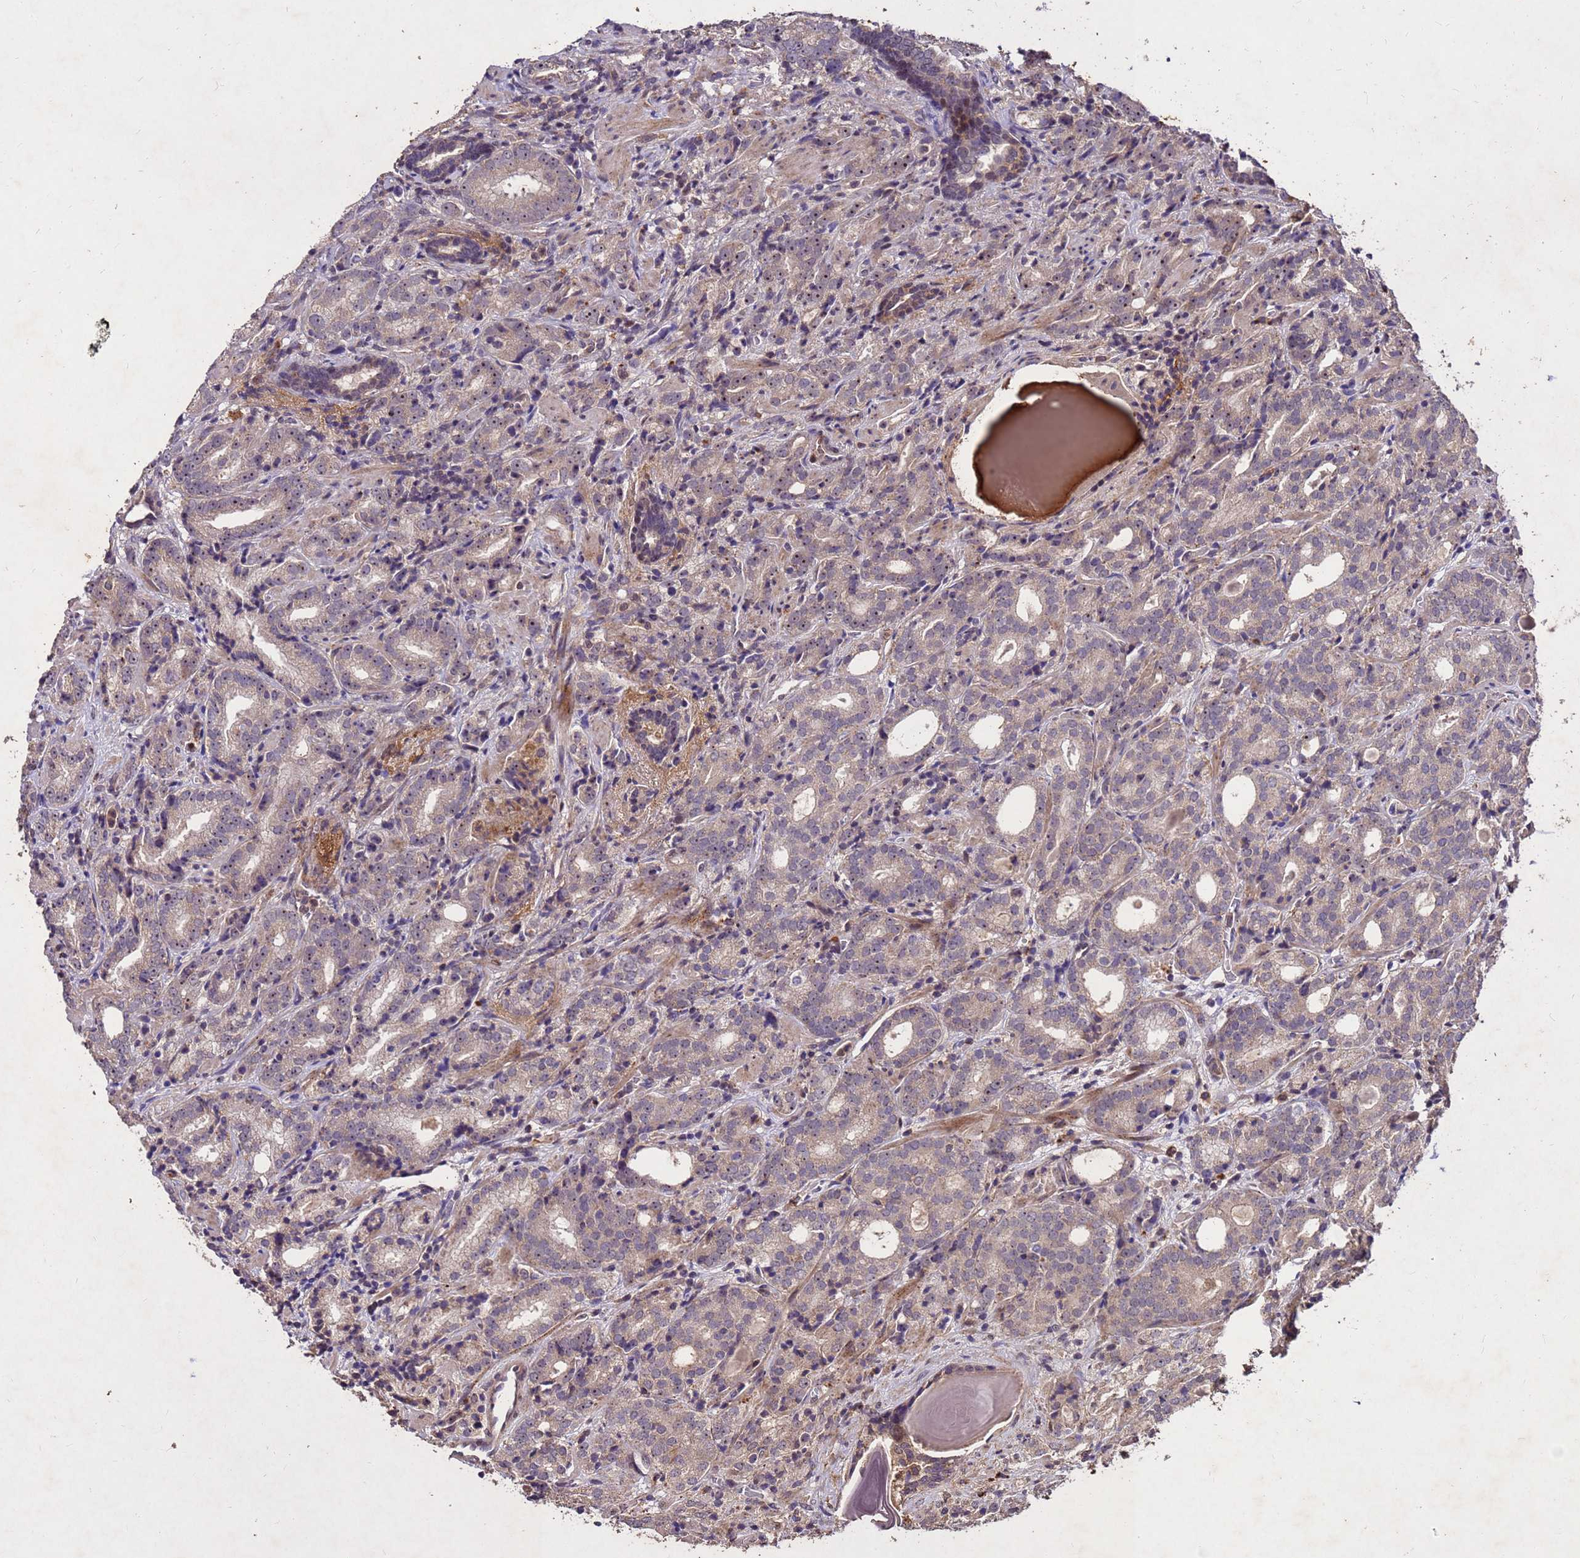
{"staining": {"intensity": "weak", "quantity": ">75%", "location": "cytoplasmic/membranous"}, "tissue": "prostate cancer", "cell_type": "Tumor cells", "image_type": "cancer", "snomed": [{"axis": "morphology", "description": "Adenocarcinoma, High grade"}, {"axis": "topography", "description": "Prostate"}], "caption": "The immunohistochemical stain shows weak cytoplasmic/membranous positivity in tumor cells of prostate cancer (adenocarcinoma (high-grade)) tissue.", "gene": "TOR4A", "patient": {"sex": "male", "age": 64}}